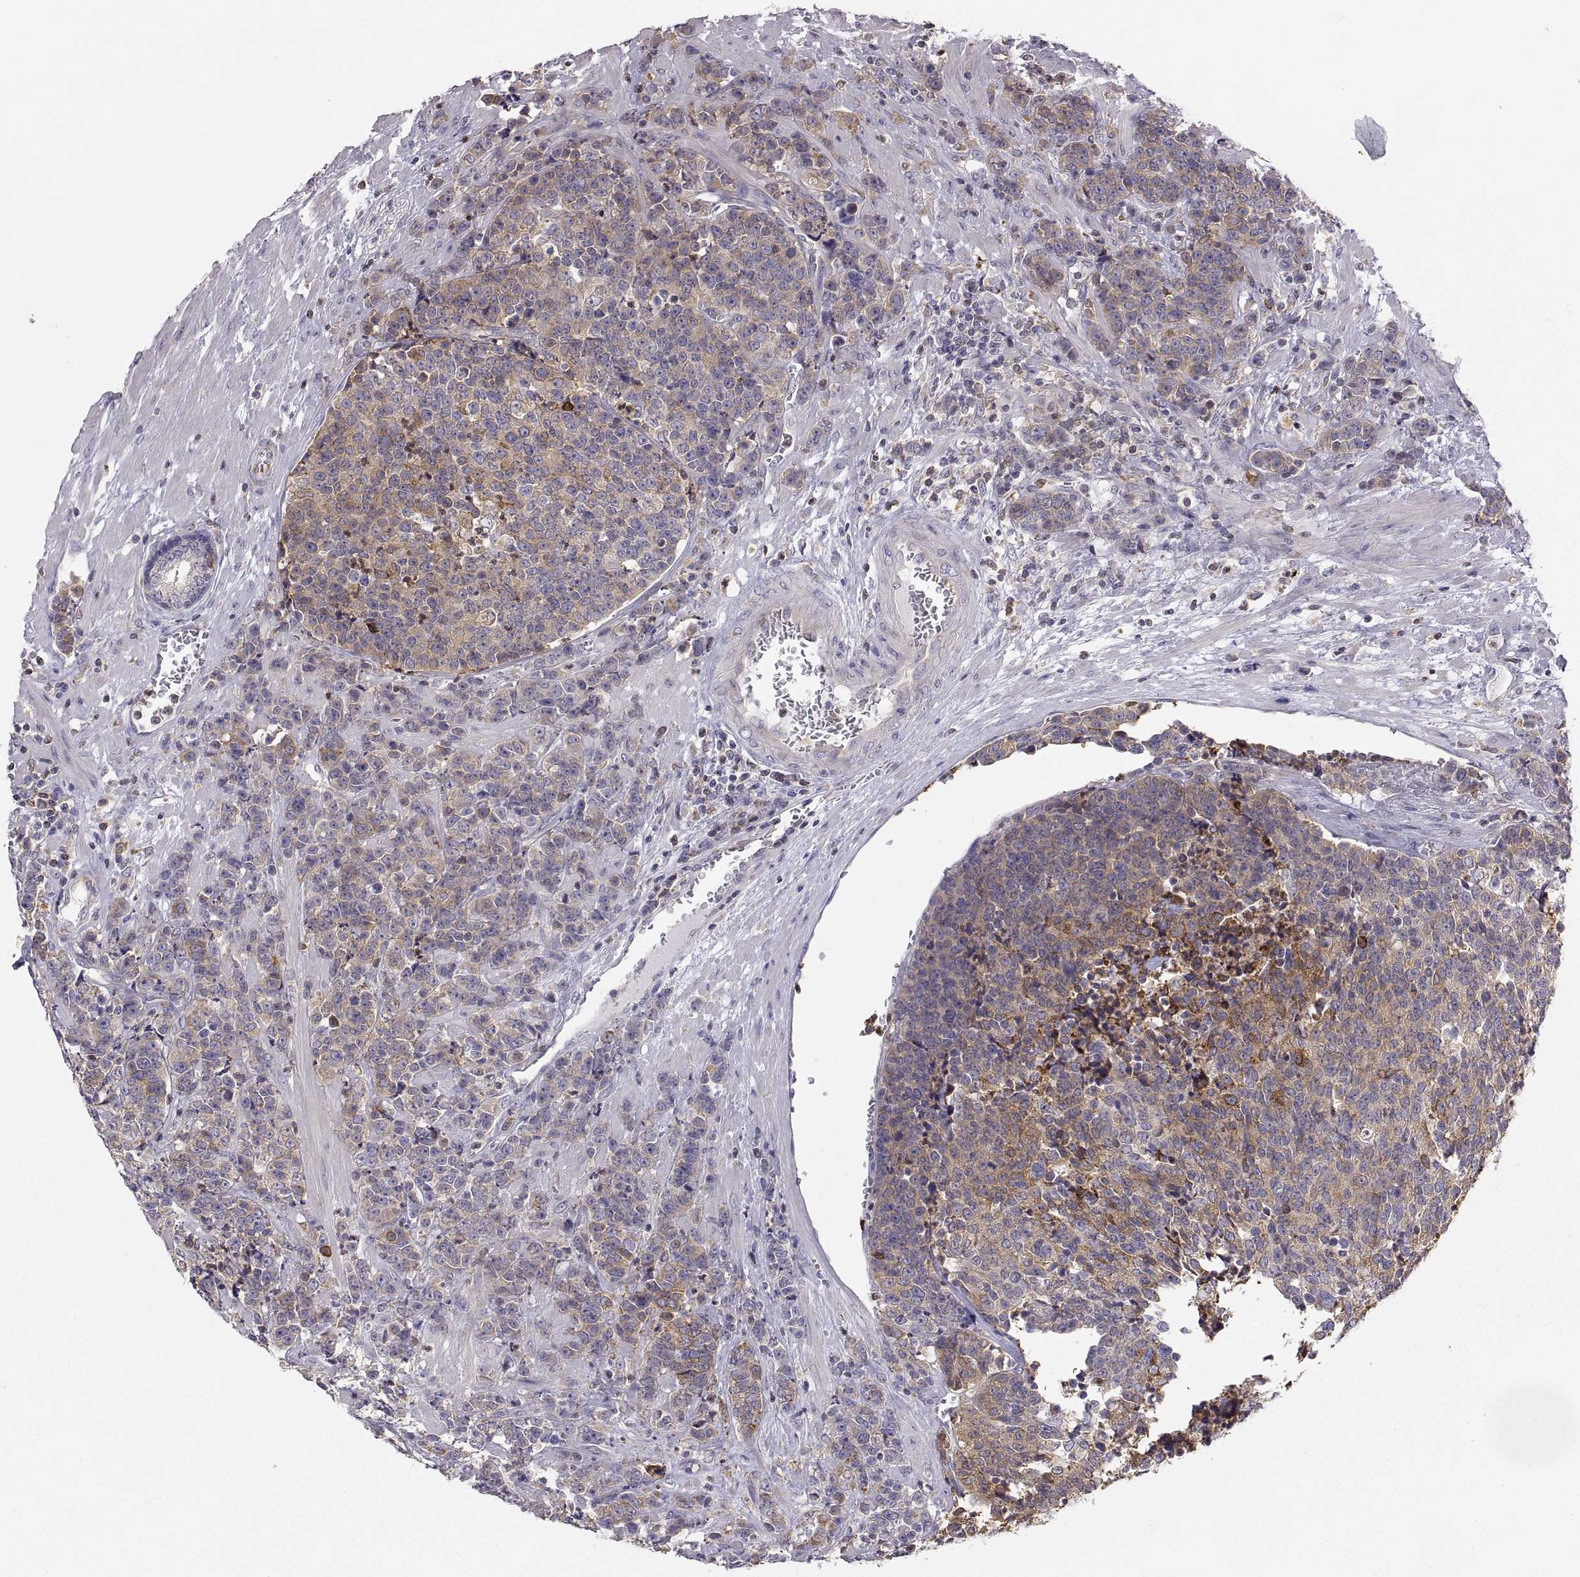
{"staining": {"intensity": "moderate", "quantity": ">75%", "location": "cytoplasmic/membranous"}, "tissue": "prostate cancer", "cell_type": "Tumor cells", "image_type": "cancer", "snomed": [{"axis": "morphology", "description": "Adenocarcinoma, NOS"}, {"axis": "topography", "description": "Prostate"}], "caption": "A micrograph showing moderate cytoplasmic/membranous positivity in approximately >75% of tumor cells in prostate cancer, as visualized by brown immunohistochemical staining.", "gene": "ERO1A", "patient": {"sex": "male", "age": 67}}